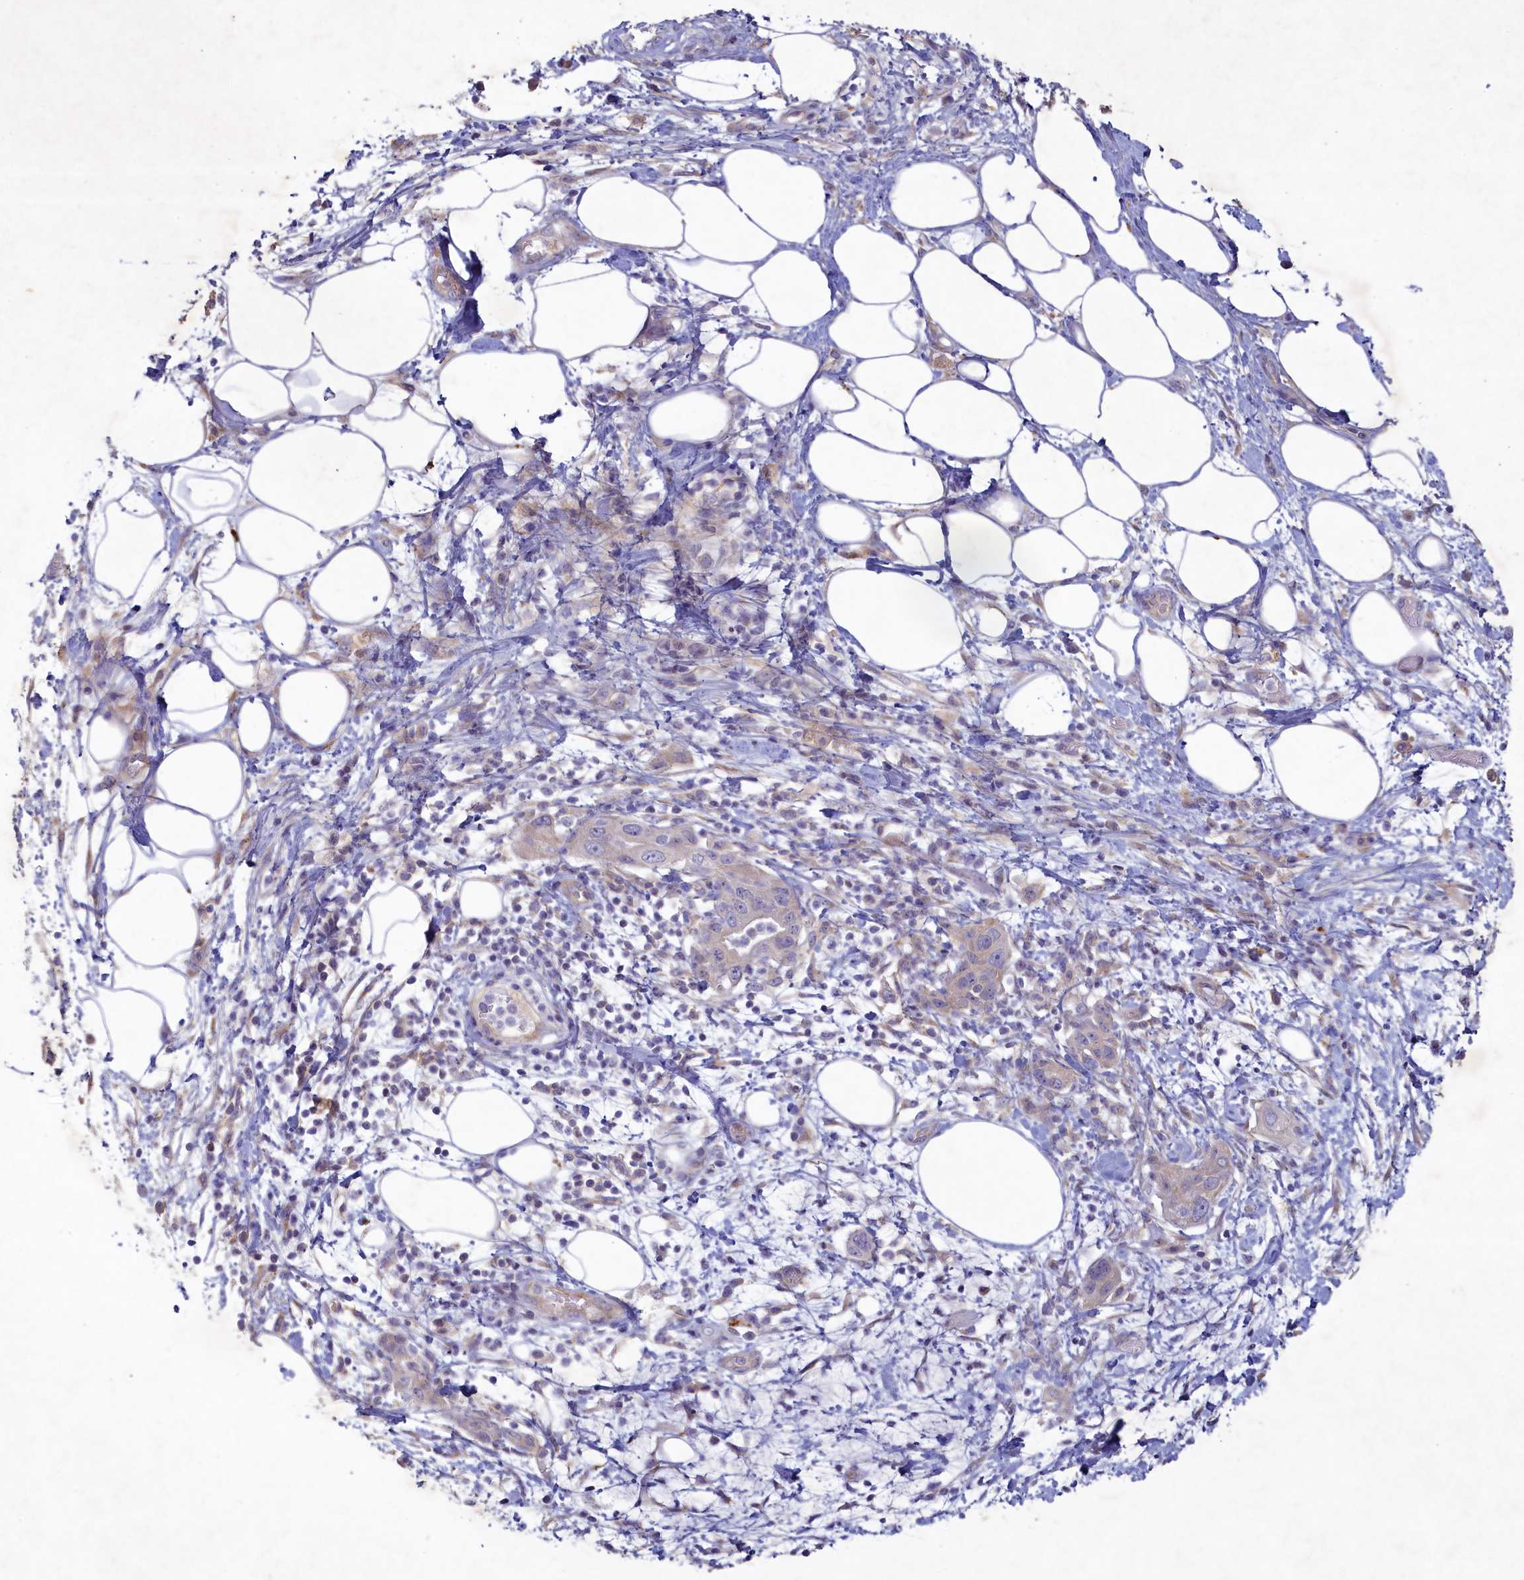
{"staining": {"intensity": "negative", "quantity": "none", "location": "none"}, "tissue": "pancreatic cancer", "cell_type": "Tumor cells", "image_type": "cancer", "snomed": [{"axis": "morphology", "description": "Adenocarcinoma, NOS"}, {"axis": "topography", "description": "Pancreas"}], "caption": "Tumor cells show no significant positivity in pancreatic cancer.", "gene": "PLEKHG6", "patient": {"sex": "female", "age": 73}}